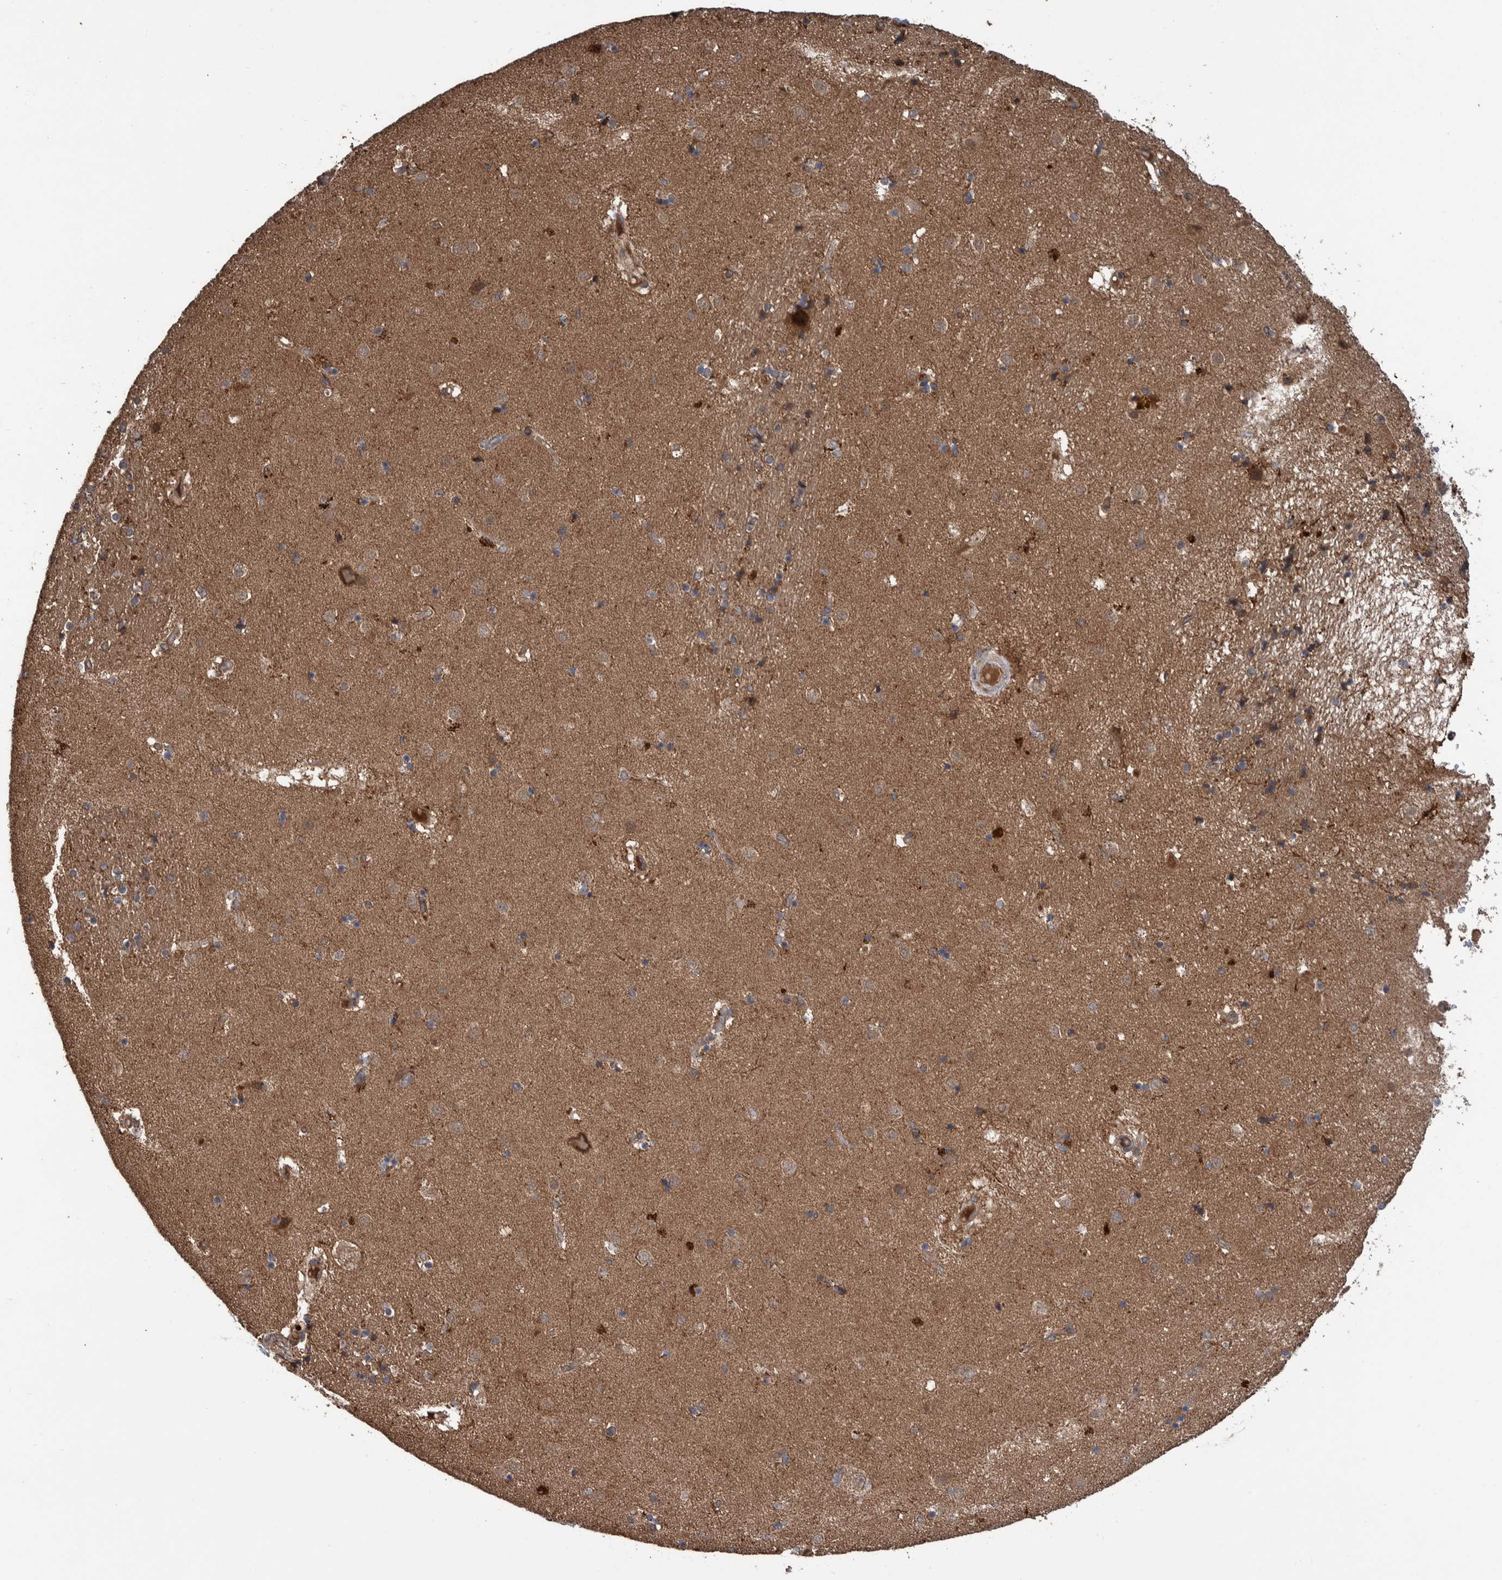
{"staining": {"intensity": "moderate", "quantity": "<25%", "location": "cytoplasmic/membranous"}, "tissue": "caudate", "cell_type": "Glial cells", "image_type": "normal", "snomed": [{"axis": "morphology", "description": "Normal tissue, NOS"}, {"axis": "topography", "description": "Lateral ventricle wall"}], "caption": "Approximately <25% of glial cells in normal human caudate exhibit moderate cytoplasmic/membranous protein positivity as visualized by brown immunohistochemical staining.", "gene": "ENSG00000251537", "patient": {"sex": "male", "age": 70}}